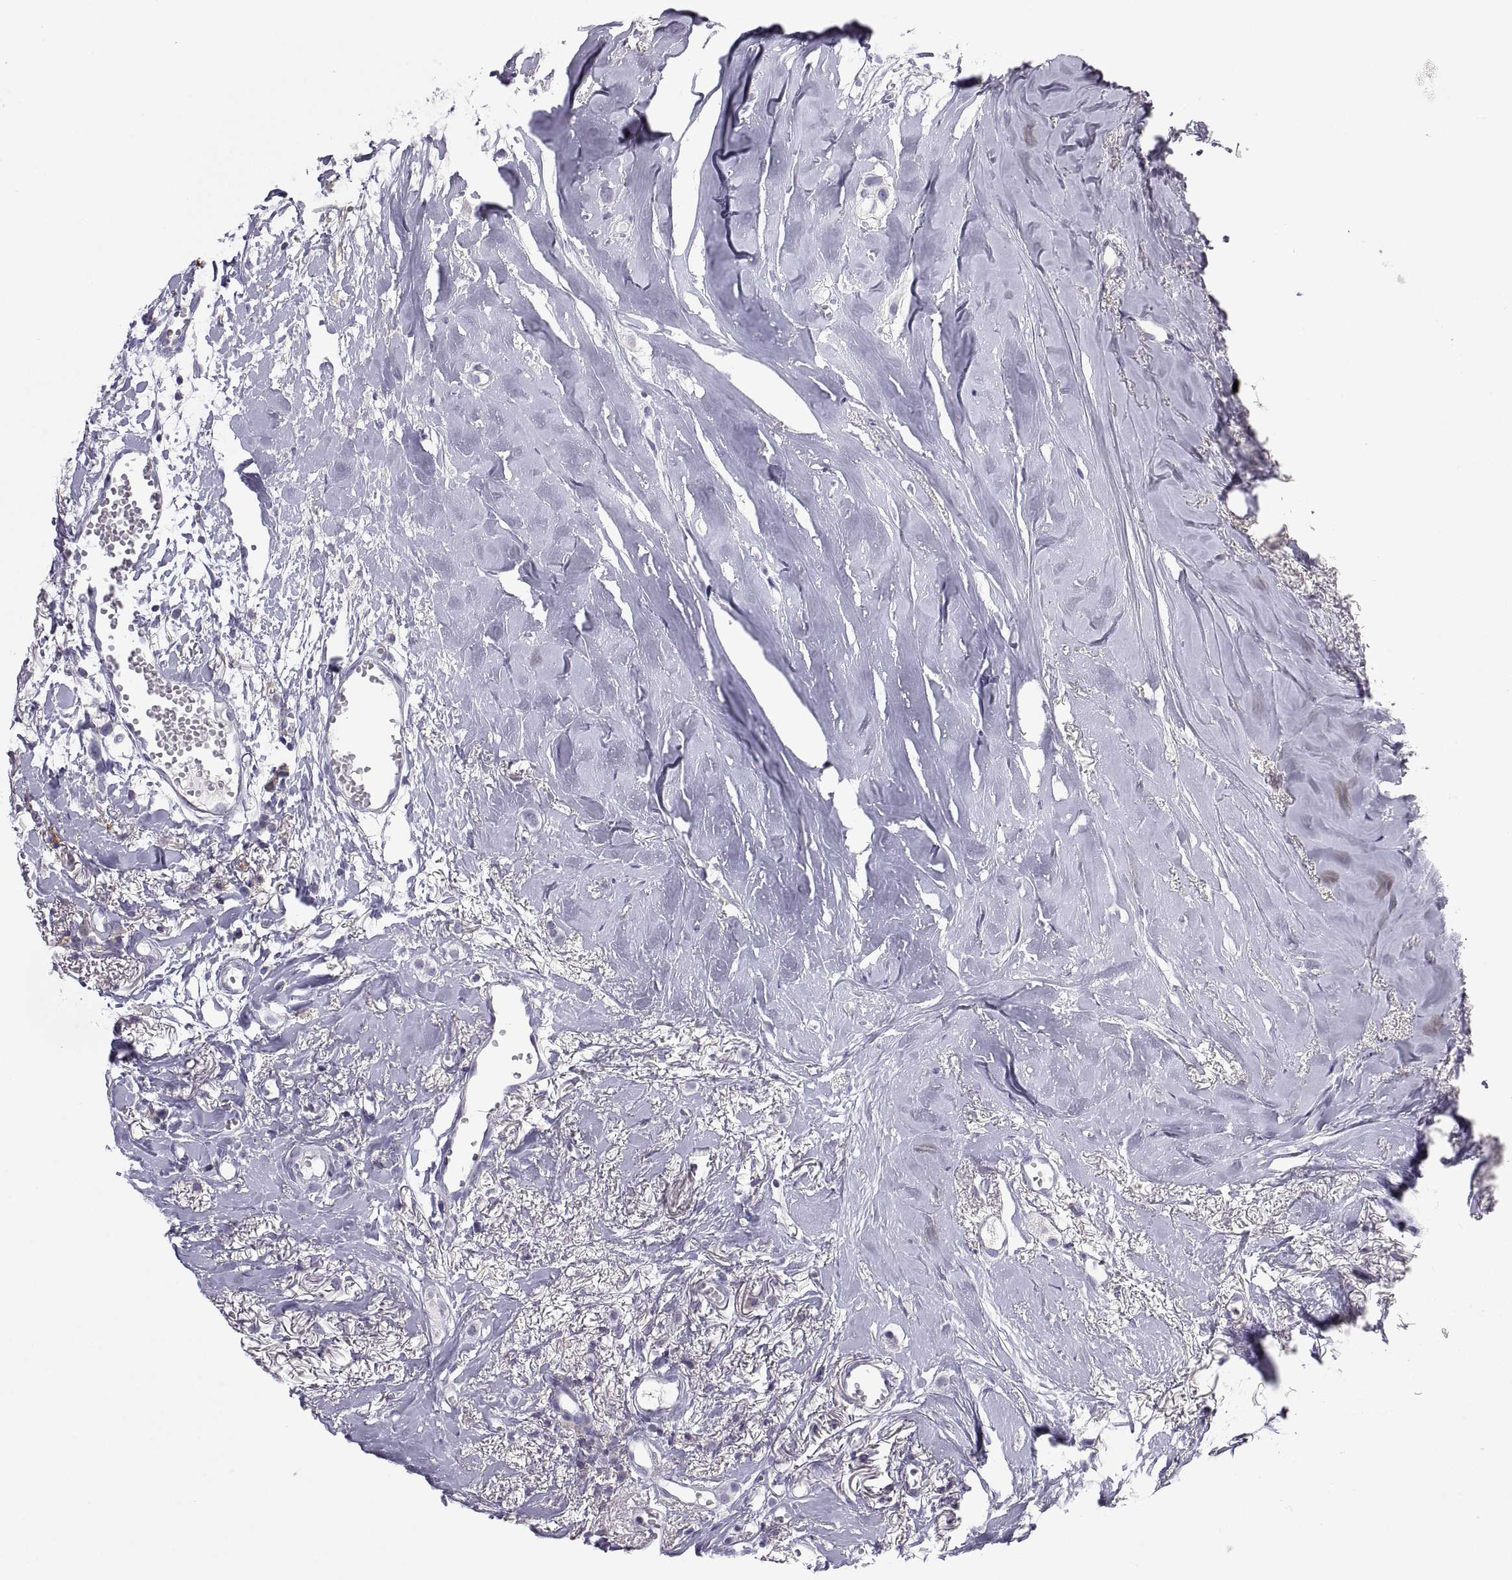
{"staining": {"intensity": "negative", "quantity": "none", "location": "none"}, "tissue": "breast cancer", "cell_type": "Tumor cells", "image_type": "cancer", "snomed": [{"axis": "morphology", "description": "Duct carcinoma"}, {"axis": "topography", "description": "Breast"}], "caption": "Tumor cells are negative for brown protein staining in infiltrating ductal carcinoma (breast). Brightfield microscopy of immunohistochemistry (IHC) stained with DAB (3,3'-diaminobenzidine) (brown) and hematoxylin (blue), captured at high magnification.", "gene": "RGS19", "patient": {"sex": "female", "age": 85}}